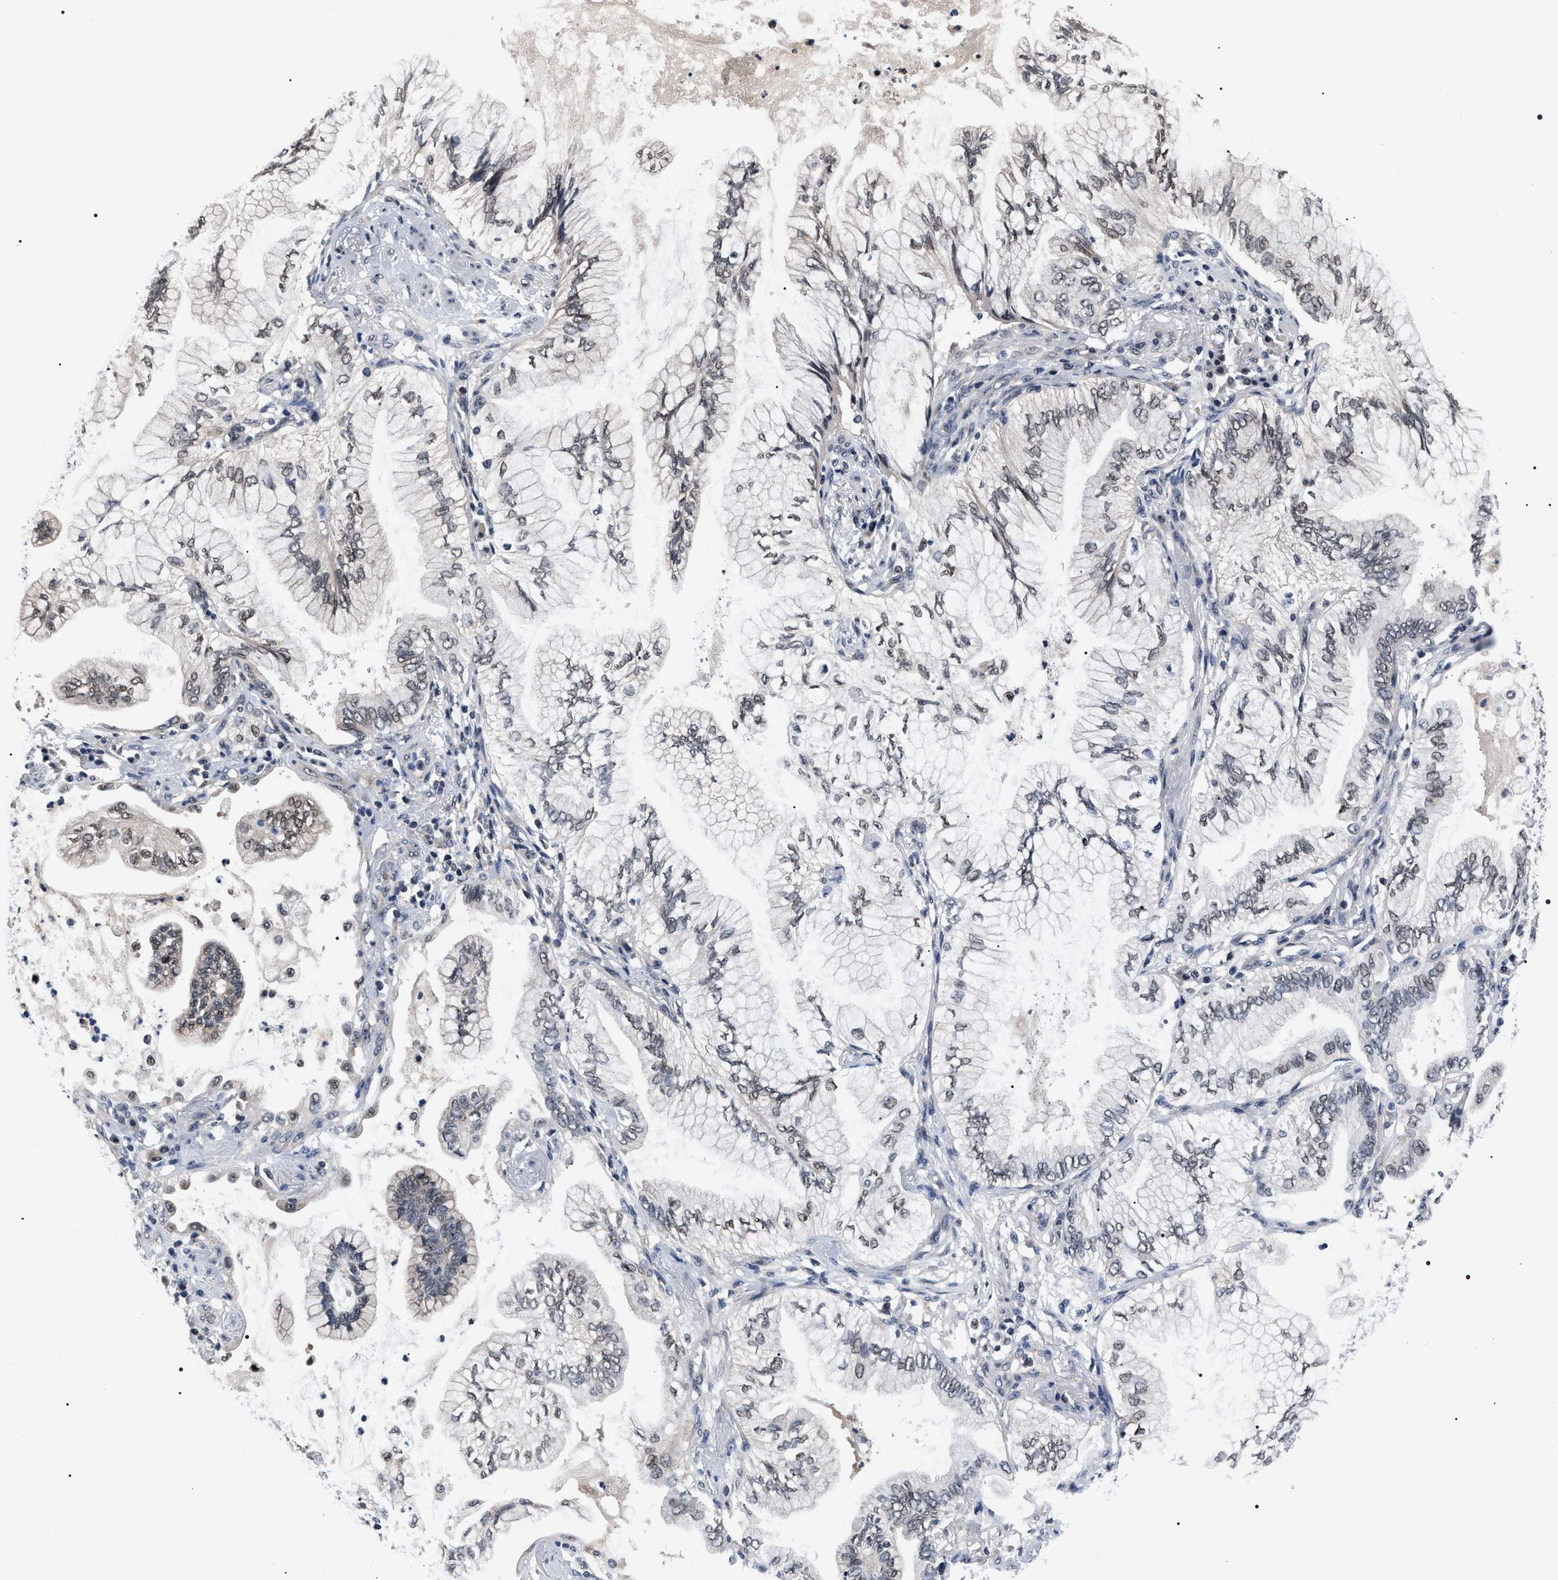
{"staining": {"intensity": "weak", "quantity": "<25%", "location": "nuclear"}, "tissue": "lung cancer", "cell_type": "Tumor cells", "image_type": "cancer", "snomed": [{"axis": "morphology", "description": "Normal tissue, NOS"}, {"axis": "morphology", "description": "Adenocarcinoma, NOS"}, {"axis": "topography", "description": "Bronchus"}, {"axis": "topography", "description": "Lung"}], "caption": "High power microscopy micrograph of an IHC micrograph of adenocarcinoma (lung), revealing no significant staining in tumor cells.", "gene": "CSNK2A1", "patient": {"sex": "female", "age": 70}}